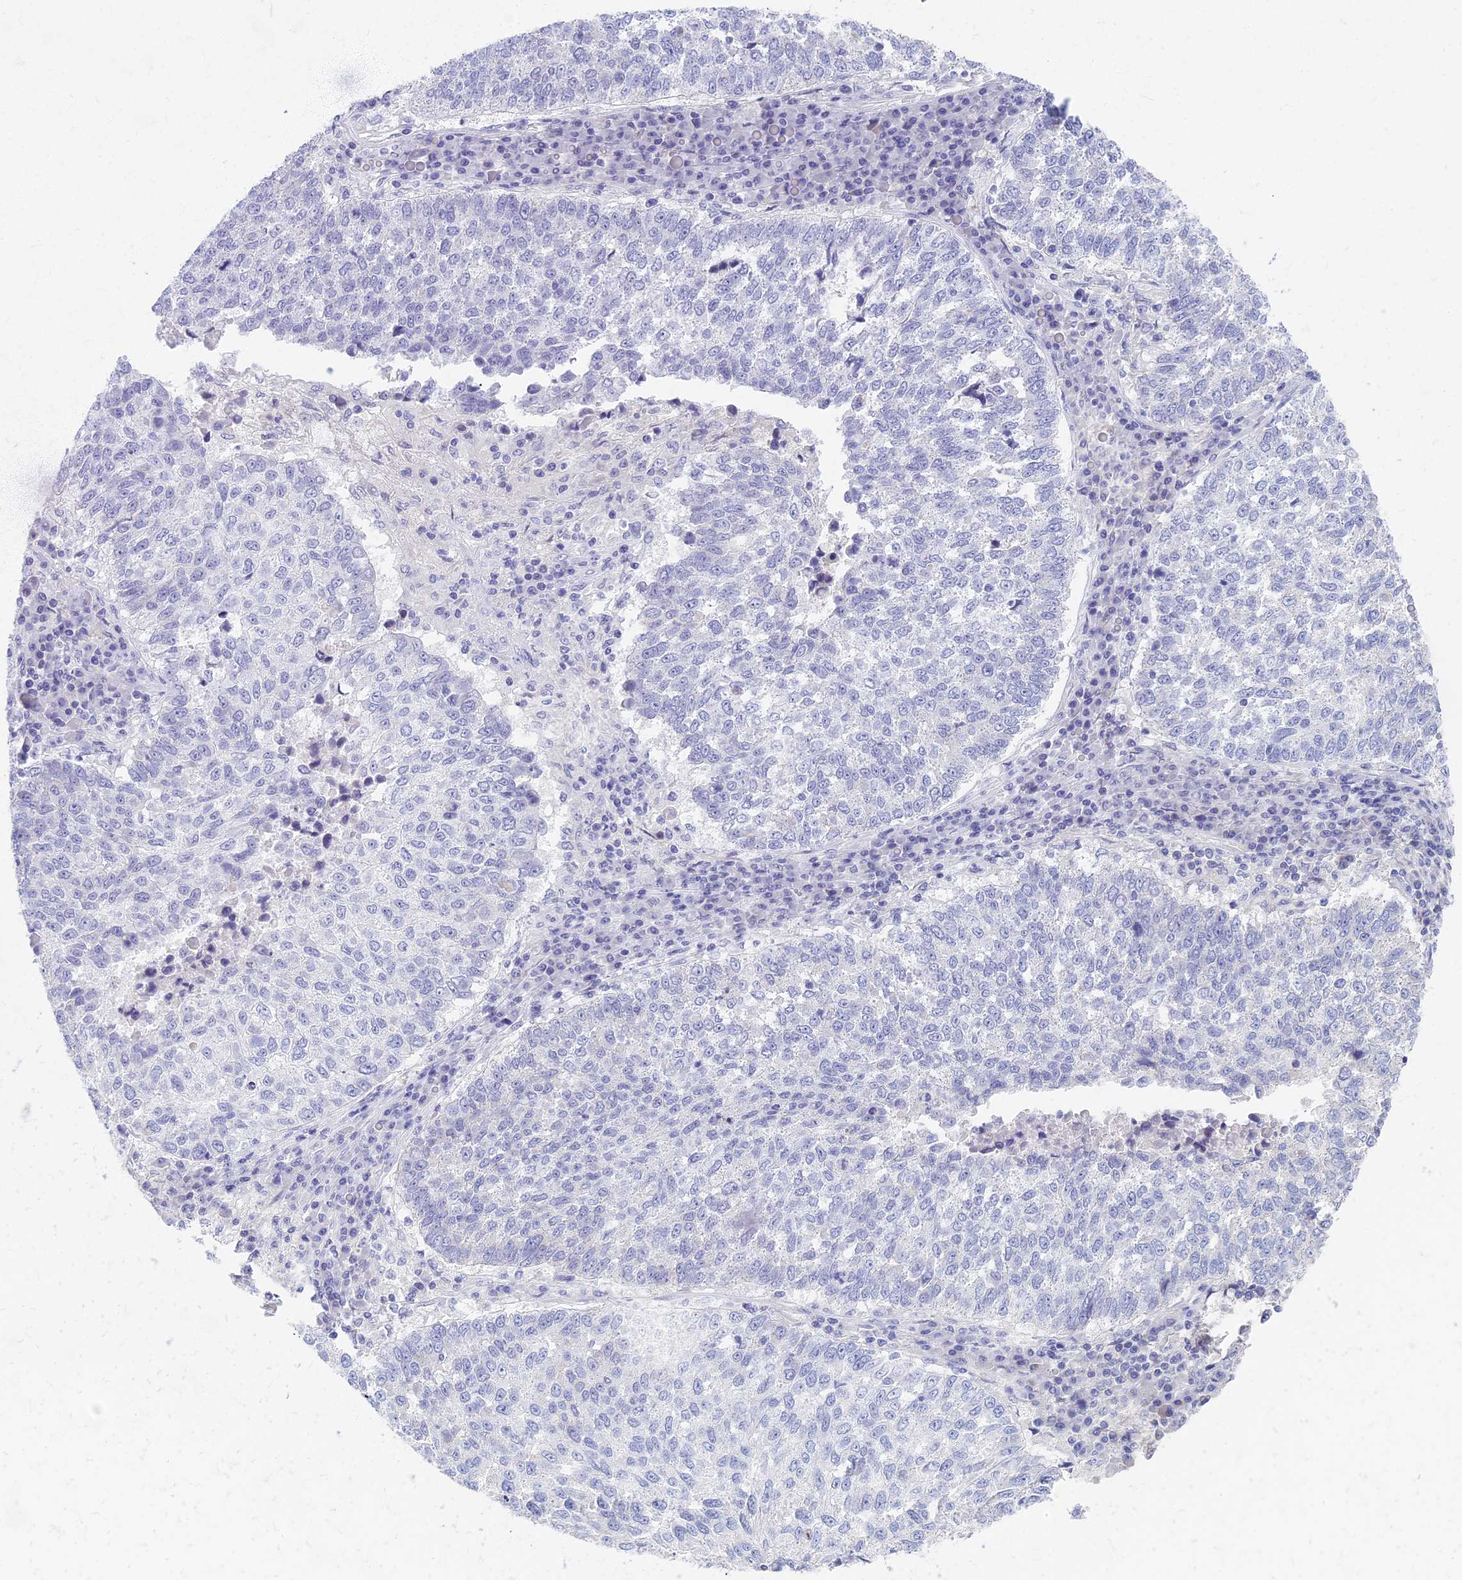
{"staining": {"intensity": "negative", "quantity": "none", "location": "none"}, "tissue": "lung cancer", "cell_type": "Tumor cells", "image_type": "cancer", "snomed": [{"axis": "morphology", "description": "Squamous cell carcinoma, NOS"}, {"axis": "topography", "description": "Lung"}], "caption": "High magnification brightfield microscopy of lung cancer (squamous cell carcinoma) stained with DAB (3,3'-diaminobenzidine) (brown) and counterstained with hematoxylin (blue): tumor cells show no significant staining.", "gene": "AP4E1", "patient": {"sex": "male", "age": 73}}